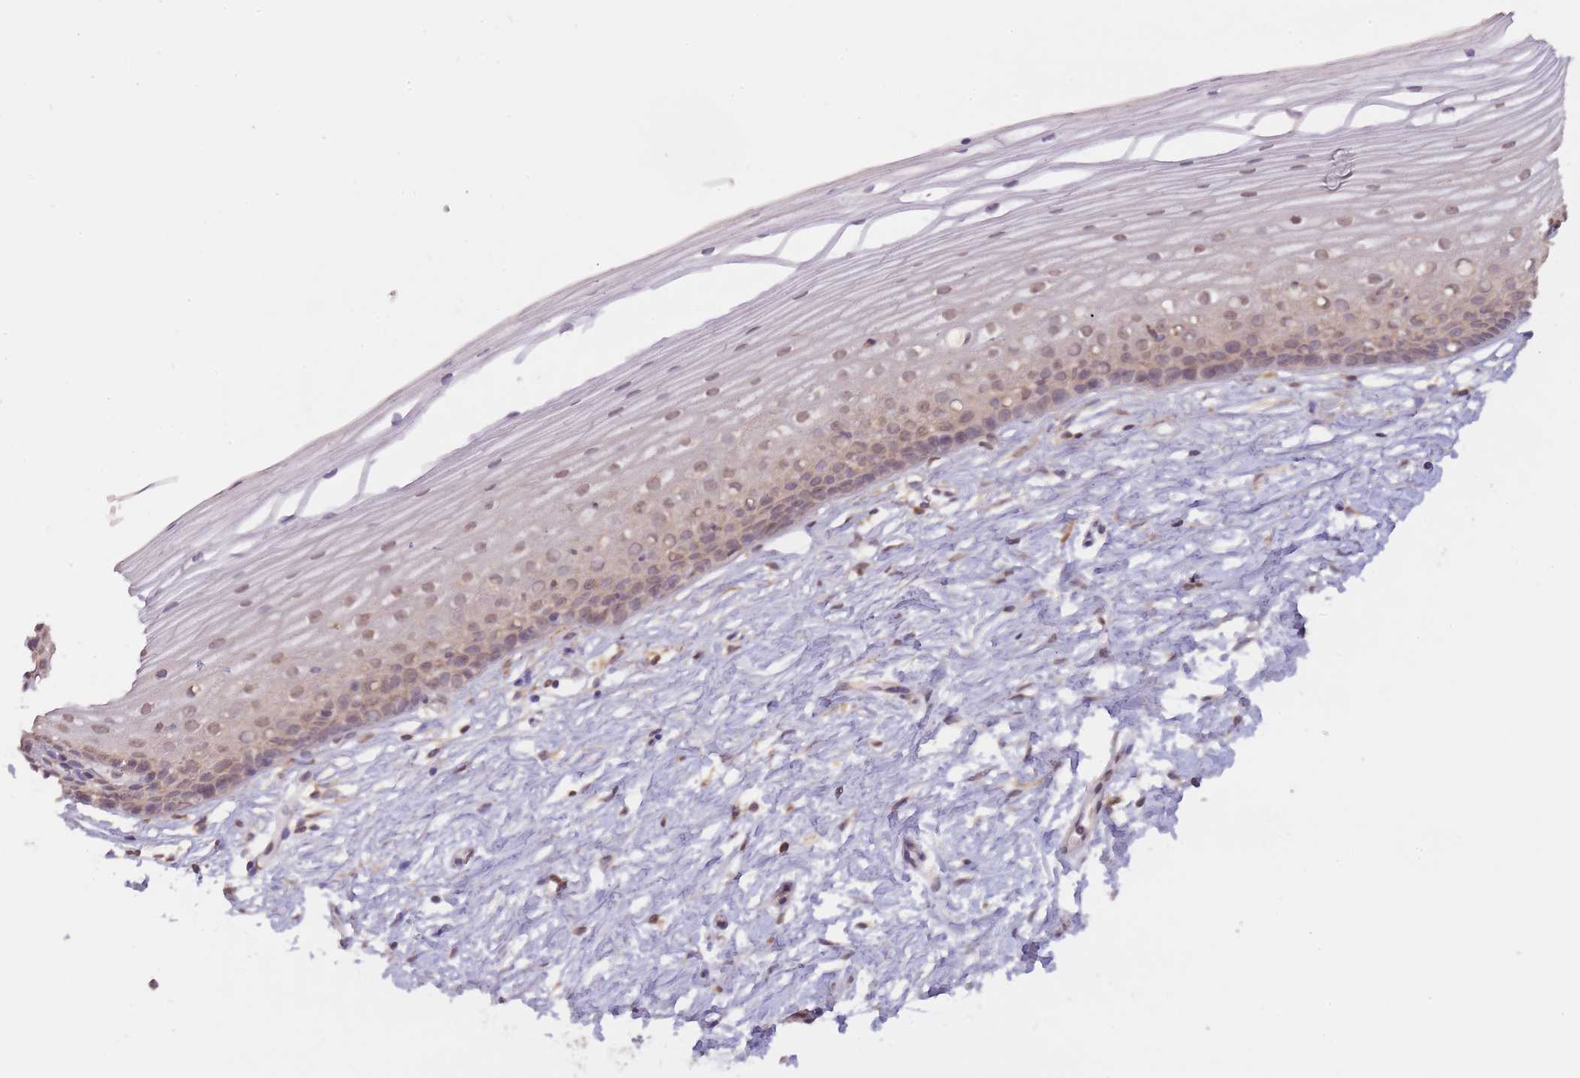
{"staining": {"intensity": "moderate", "quantity": "<25%", "location": "cytoplasmic/membranous"}, "tissue": "cervix", "cell_type": "Glandular cells", "image_type": "normal", "snomed": [{"axis": "morphology", "description": "Normal tissue, NOS"}, {"axis": "topography", "description": "Cervix"}], "caption": "Benign cervix reveals moderate cytoplasmic/membranous staining in approximately <25% of glandular cells.", "gene": "PIP4P1", "patient": {"sex": "female", "age": 40}}